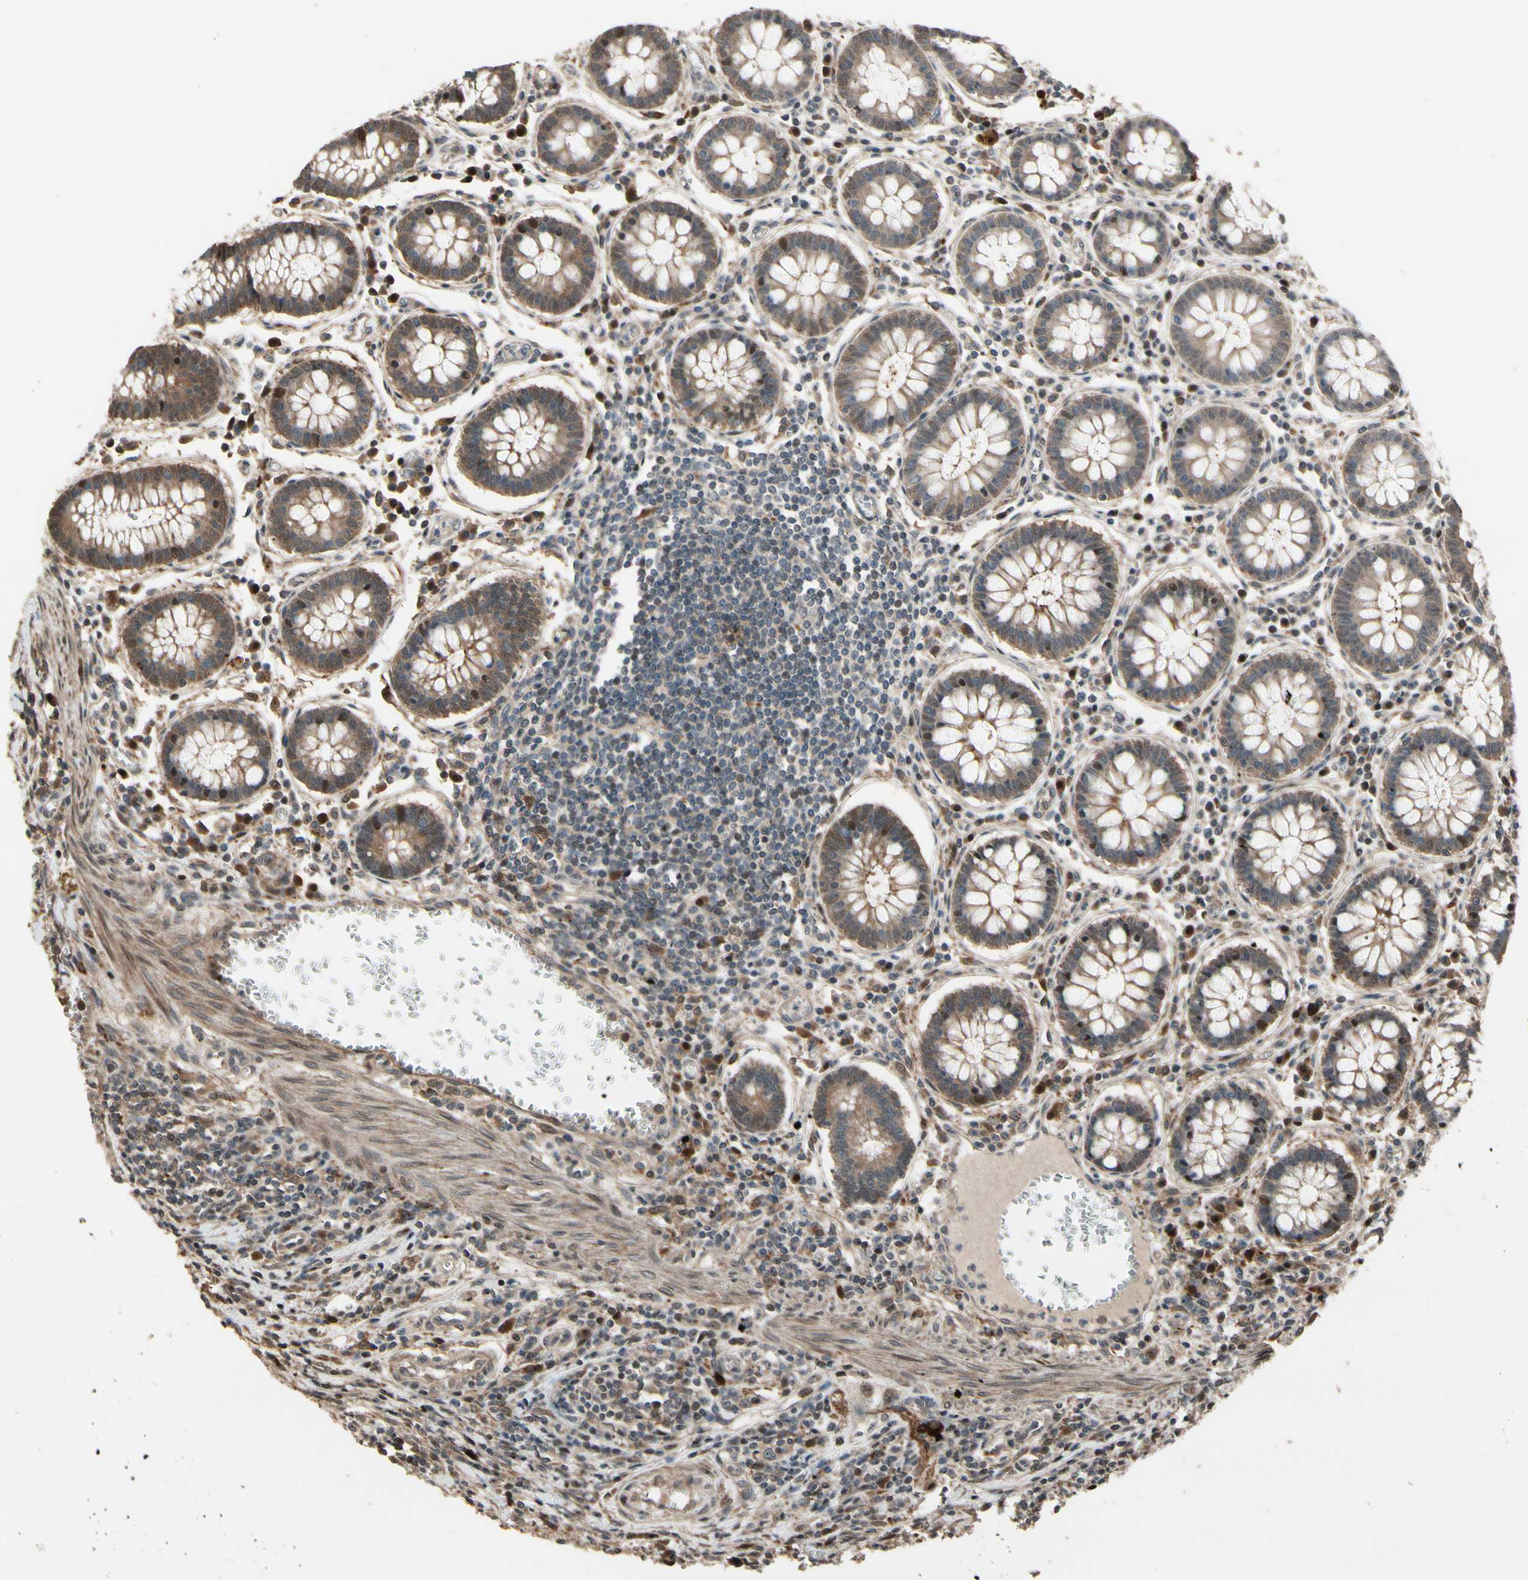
{"staining": {"intensity": "weak", "quantity": ">75%", "location": "cytoplasmic/membranous"}, "tissue": "colorectal cancer", "cell_type": "Tumor cells", "image_type": "cancer", "snomed": [{"axis": "morphology", "description": "Adenocarcinoma, NOS"}, {"axis": "topography", "description": "Colon"}], "caption": "Immunohistochemistry (DAB) staining of human colorectal adenocarcinoma exhibits weak cytoplasmic/membranous protein staining in approximately >75% of tumor cells.", "gene": "CSF1R", "patient": {"sex": "male", "age": 45}}